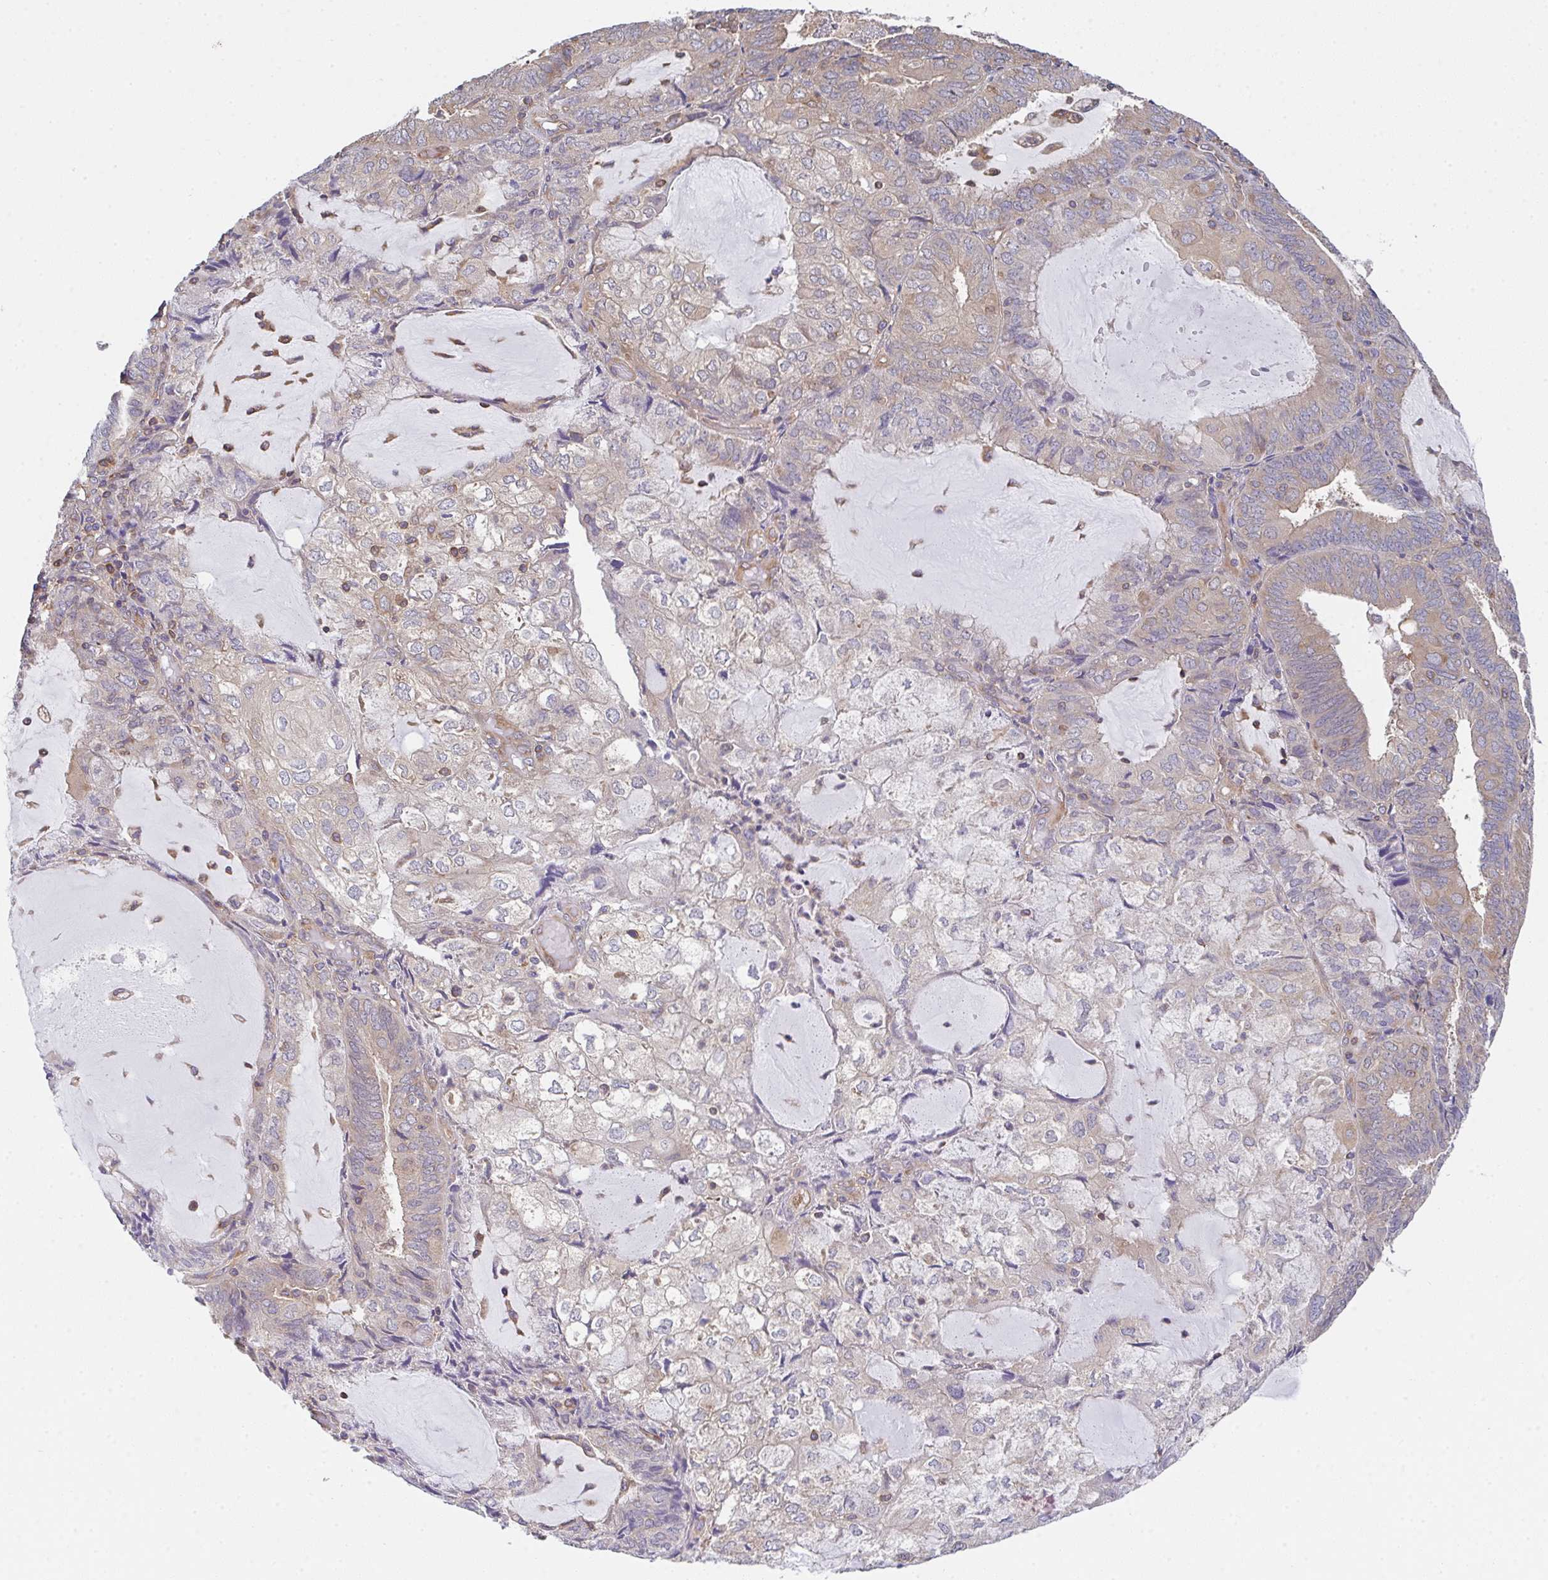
{"staining": {"intensity": "moderate", "quantity": "<25%", "location": "cytoplasmic/membranous"}, "tissue": "endometrial cancer", "cell_type": "Tumor cells", "image_type": "cancer", "snomed": [{"axis": "morphology", "description": "Adenocarcinoma, NOS"}, {"axis": "topography", "description": "Endometrium"}], "caption": "Brown immunohistochemical staining in human adenocarcinoma (endometrial) shows moderate cytoplasmic/membranous positivity in approximately <25% of tumor cells. Nuclei are stained in blue.", "gene": "TMEM229A", "patient": {"sex": "female", "age": 81}}